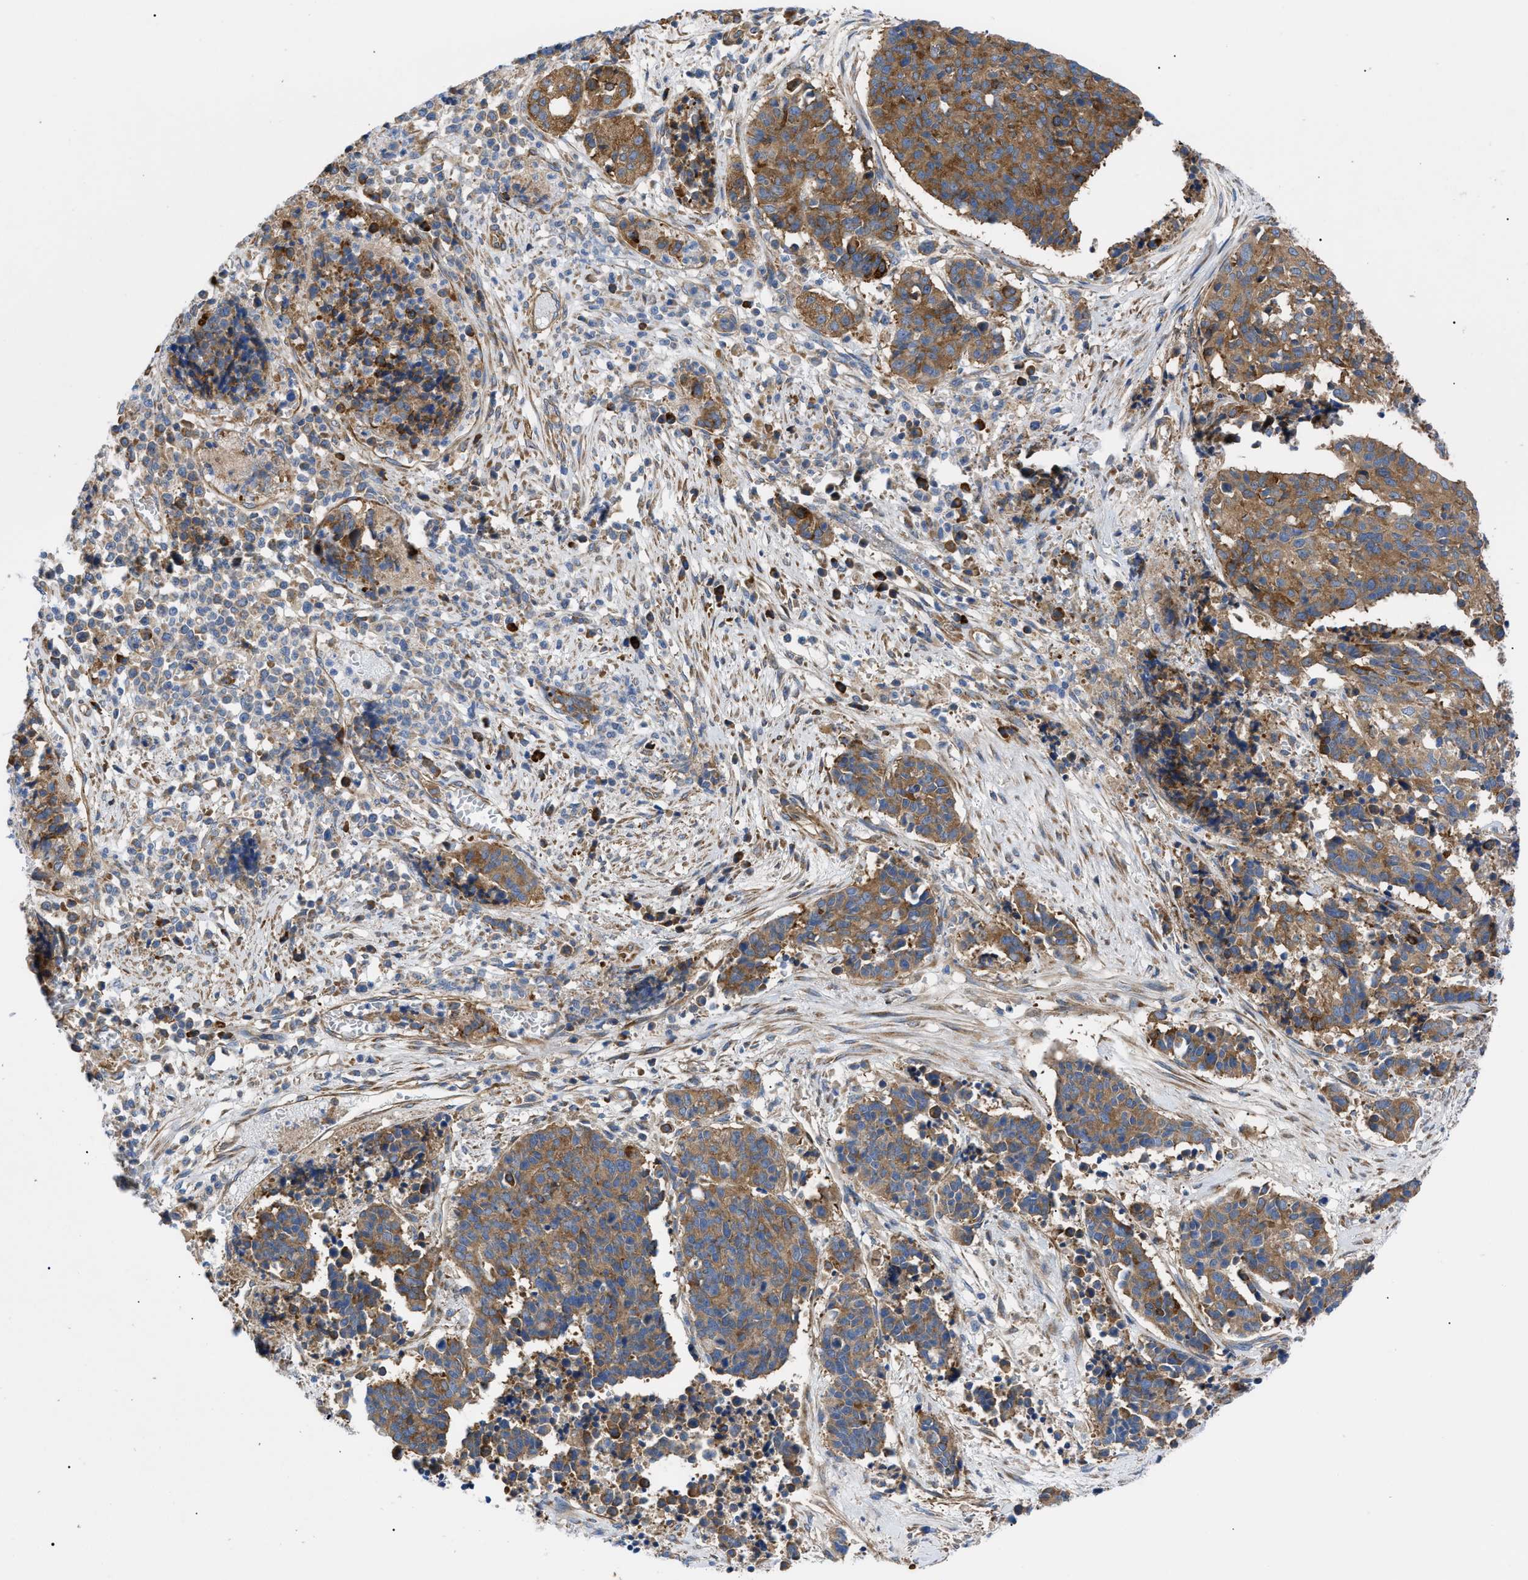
{"staining": {"intensity": "moderate", "quantity": ">75%", "location": "cytoplasmic/membranous"}, "tissue": "cervical cancer", "cell_type": "Tumor cells", "image_type": "cancer", "snomed": [{"axis": "morphology", "description": "Squamous cell carcinoma, NOS"}, {"axis": "topography", "description": "Cervix"}], "caption": "Immunohistochemical staining of cervical cancer exhibits moderate cytoplasmic/membranous protein positivity in about >75% of tumor cells.", "gene": "HSPB8", "patient": {"sex": "female", "age": 35}}